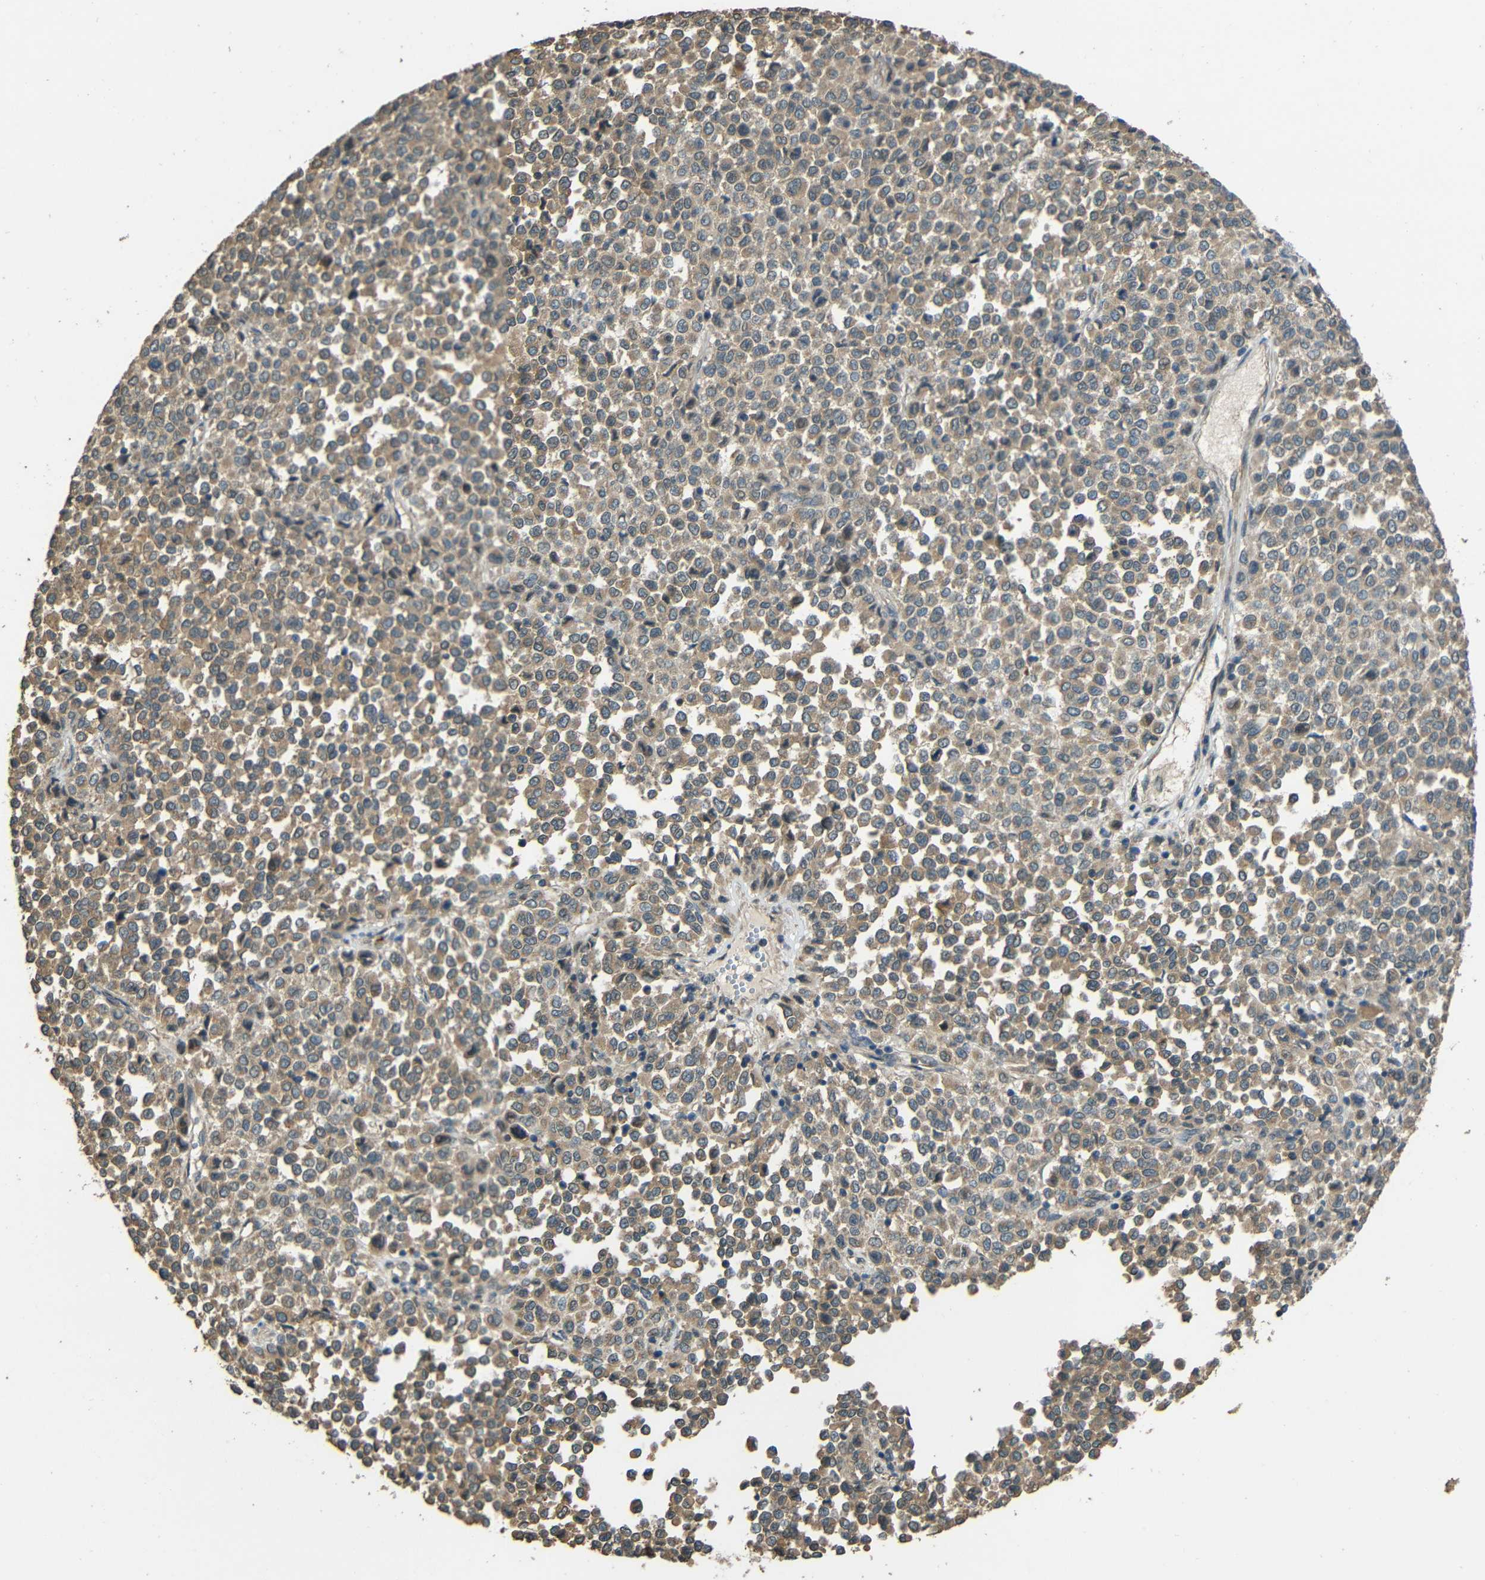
{"staining": {"intensity": "moderate", "quantity": ">75%", "location": "cytoplasmic/membranous"}, "tissue": "melanoma", "cell_type": "Tumor cells", "image_type": "cancer", "snomed": [{"axis": "morphology", "description": "Malignant melanoma, Metastatic site"}, {"axis": "topography", "description": "Pancreas"}], "caption": "Tumor cells demonstrate medium levels of moderate cytoplasmic/membranous expression in about >75% of cells in human malignant melanoma (metastatic site).", "gene": "ACACA", "patient": {"sex": "female", "age": 30}}